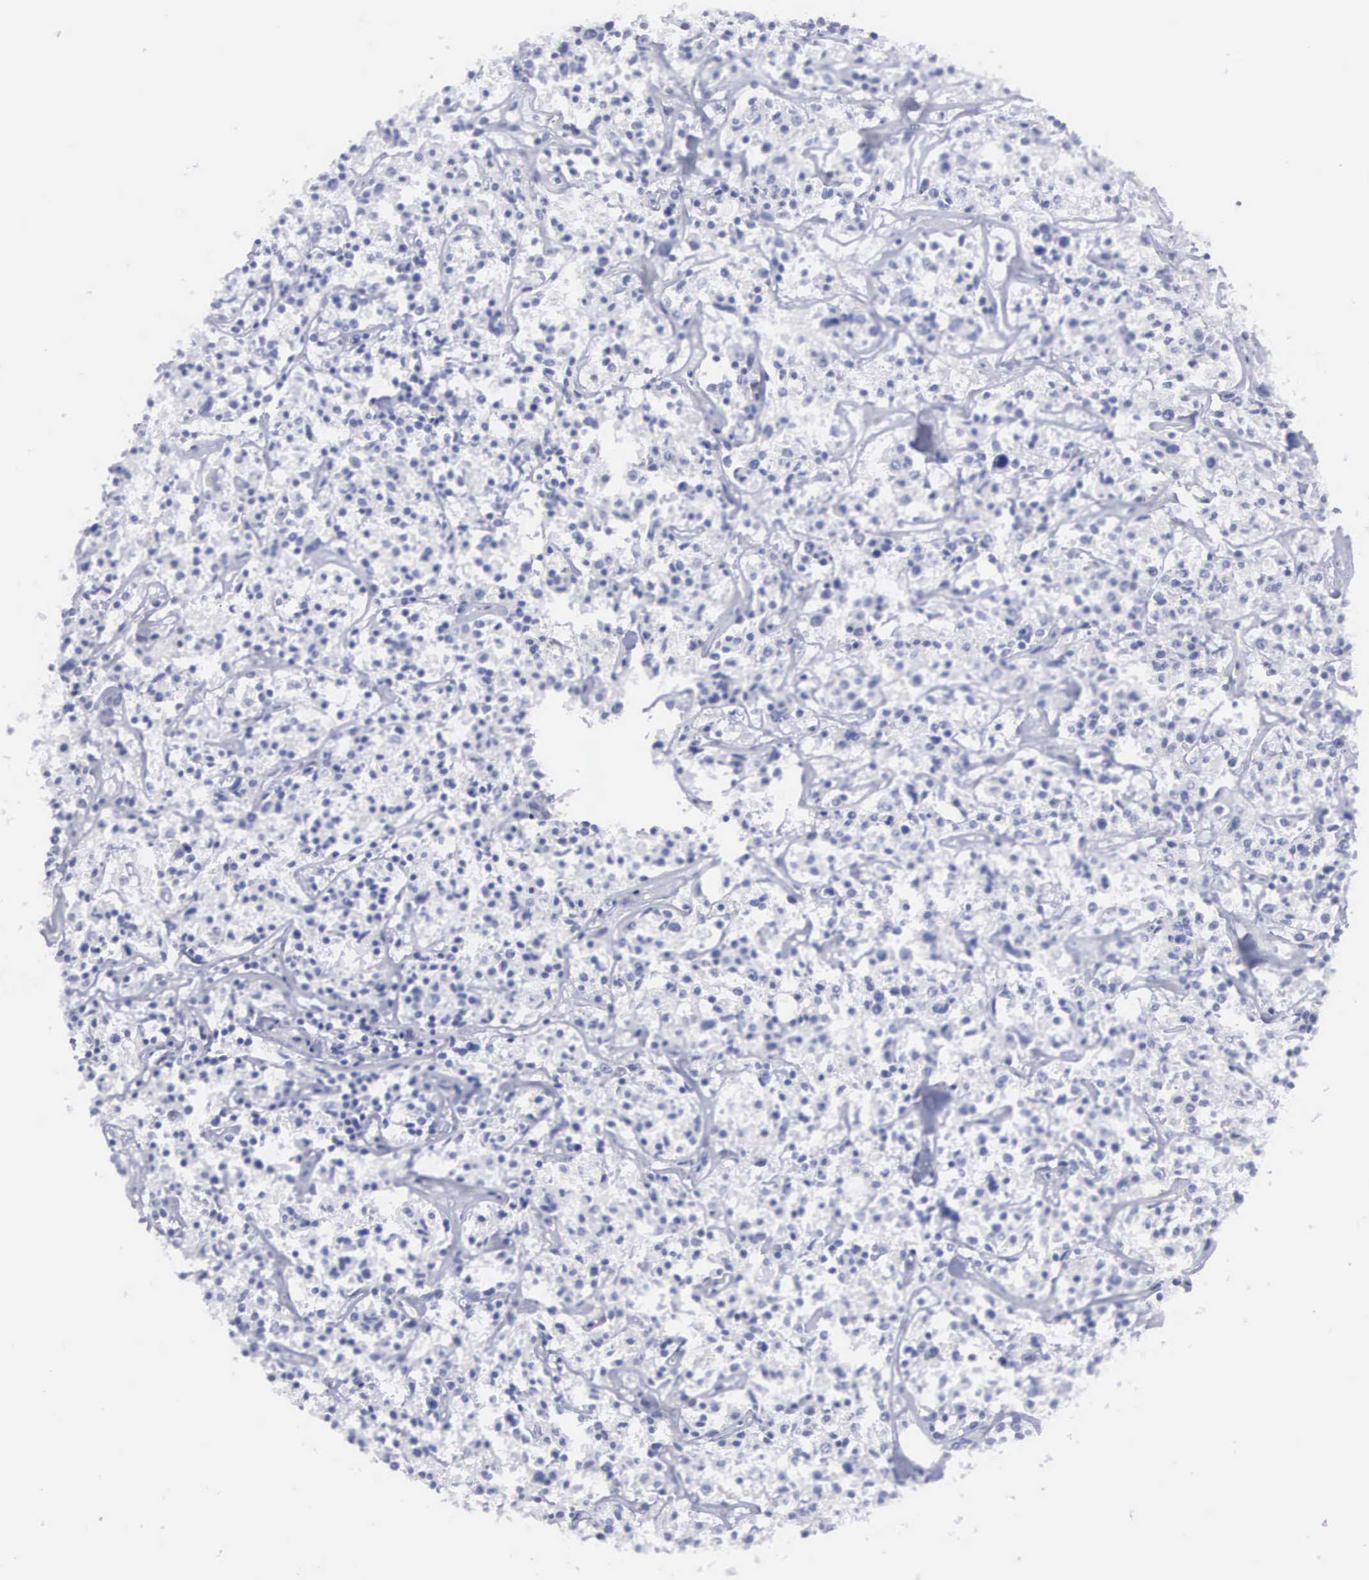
{"staining": {"intensity": "negative", "quantity": "none", "location": "none"}, "tissue": "lymphoma", "cell_type": "Tumor cells", "image_type": "cancer", "snomed": [{"axis": "morphology", "description": "Malignant lymphoma, non-Hodgkin's type, Low grade"}, {"axis": "topography", "description": "Small intestine"}], "caption": "The immunohistochemistry photomicrograph has no significant positivity in tumor cells of lymphoma tissue.", "gene": "CEP170B", "patient": {"sex": "female", "age": 59}}